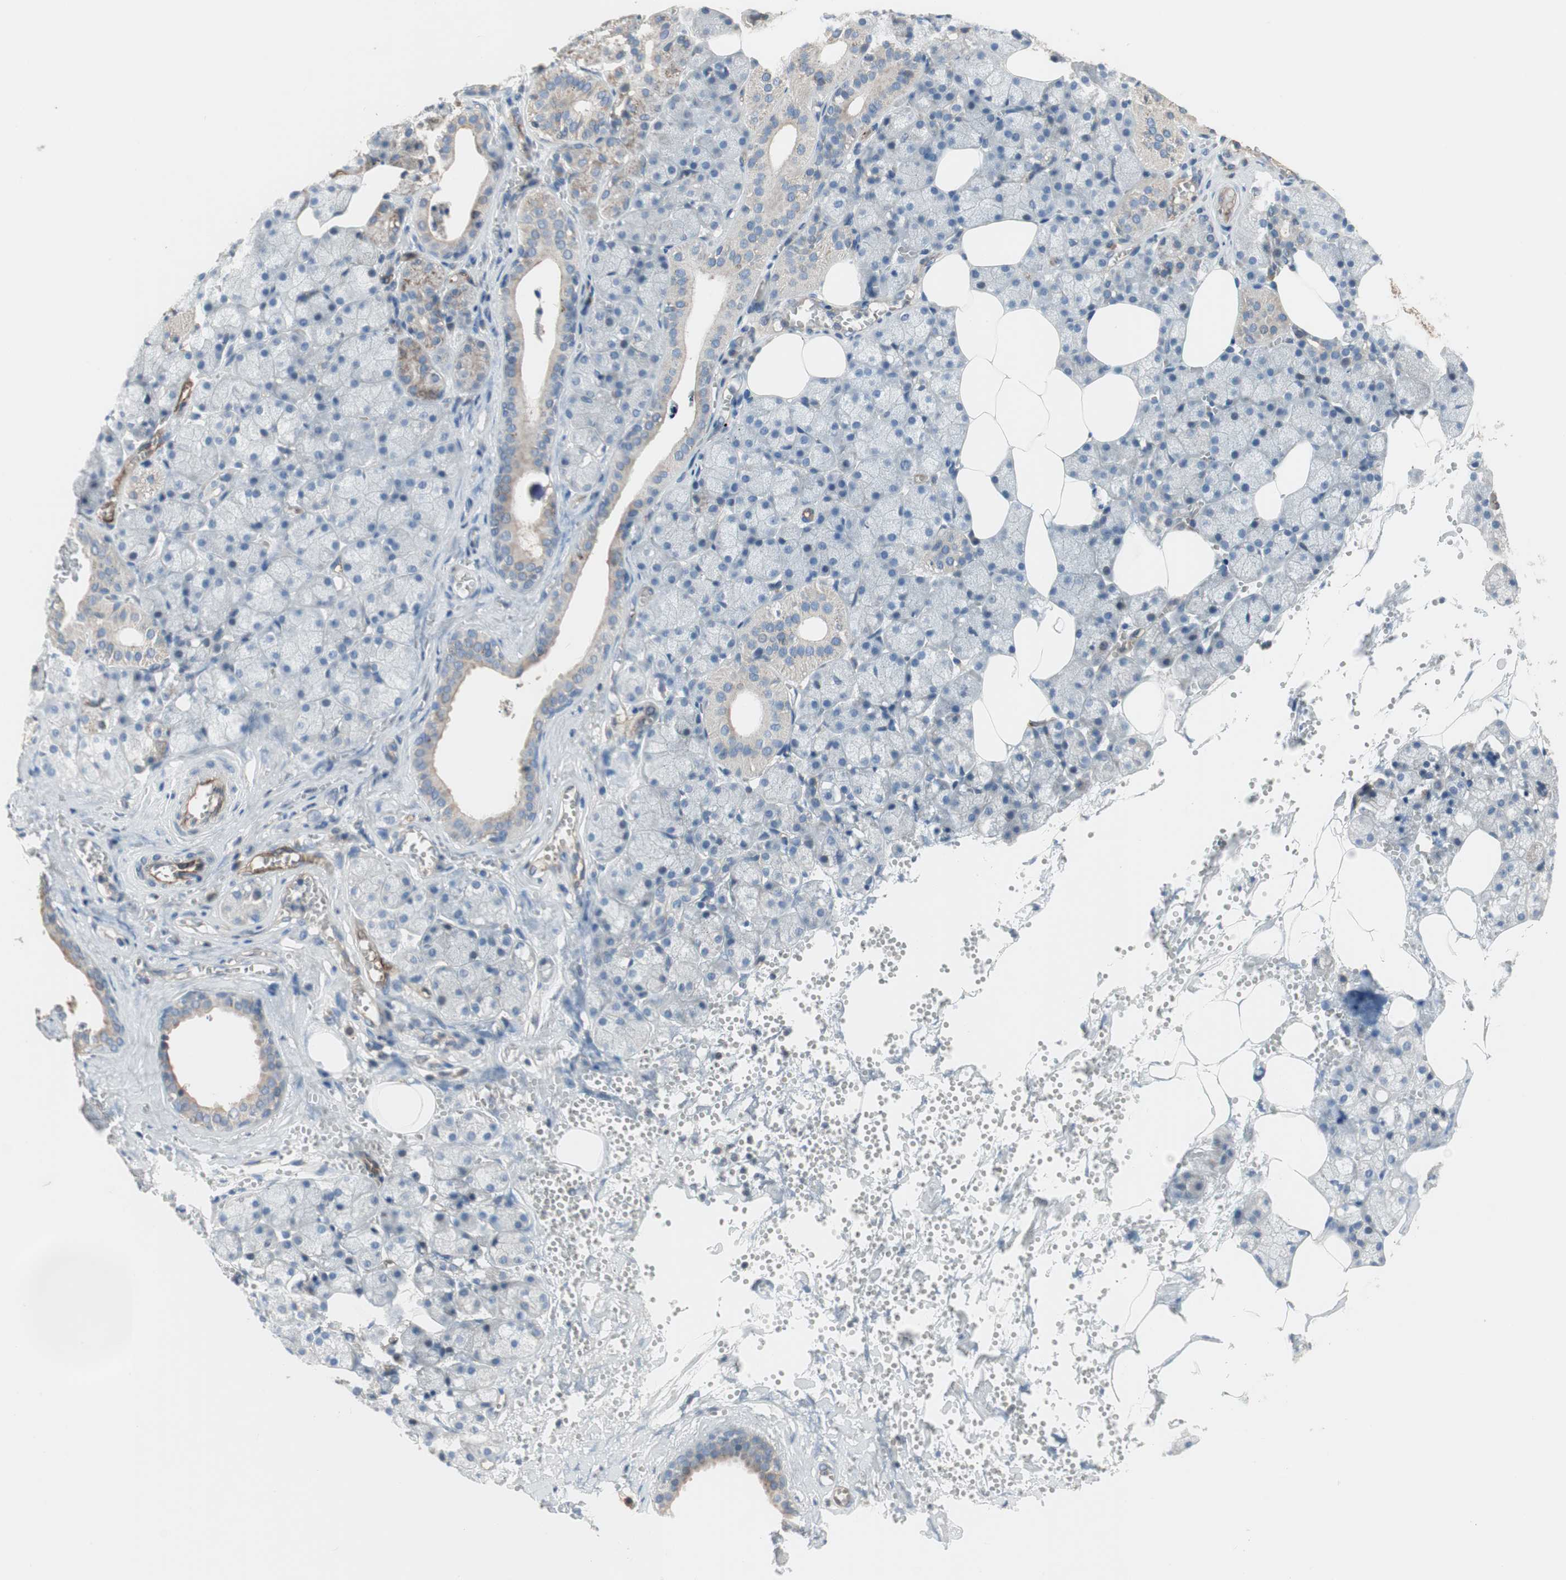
{"staining": {"intensity": "weak", "quantity": "25%-75%", "location": "cytoplasmic/membranous"}, "tissue": "salivary gland", "cell_type": "Glandular cells", "image_type": "normal", "snomed": [{"axis": "morphology", "description": "Normal tissue, NOS"}, {"axis": "topography", "description": "Salivary gland"}], "caption": "Protein staining of benign salivary gland demonstrates weak cytoplasmic/membranous expression in about 25%-75% of glandular cells. (brown staining indicates protein expression, while blue staining denotes nuclei).", "gene": "ALPL", "patient": {"sex": "male", "age": 62}}